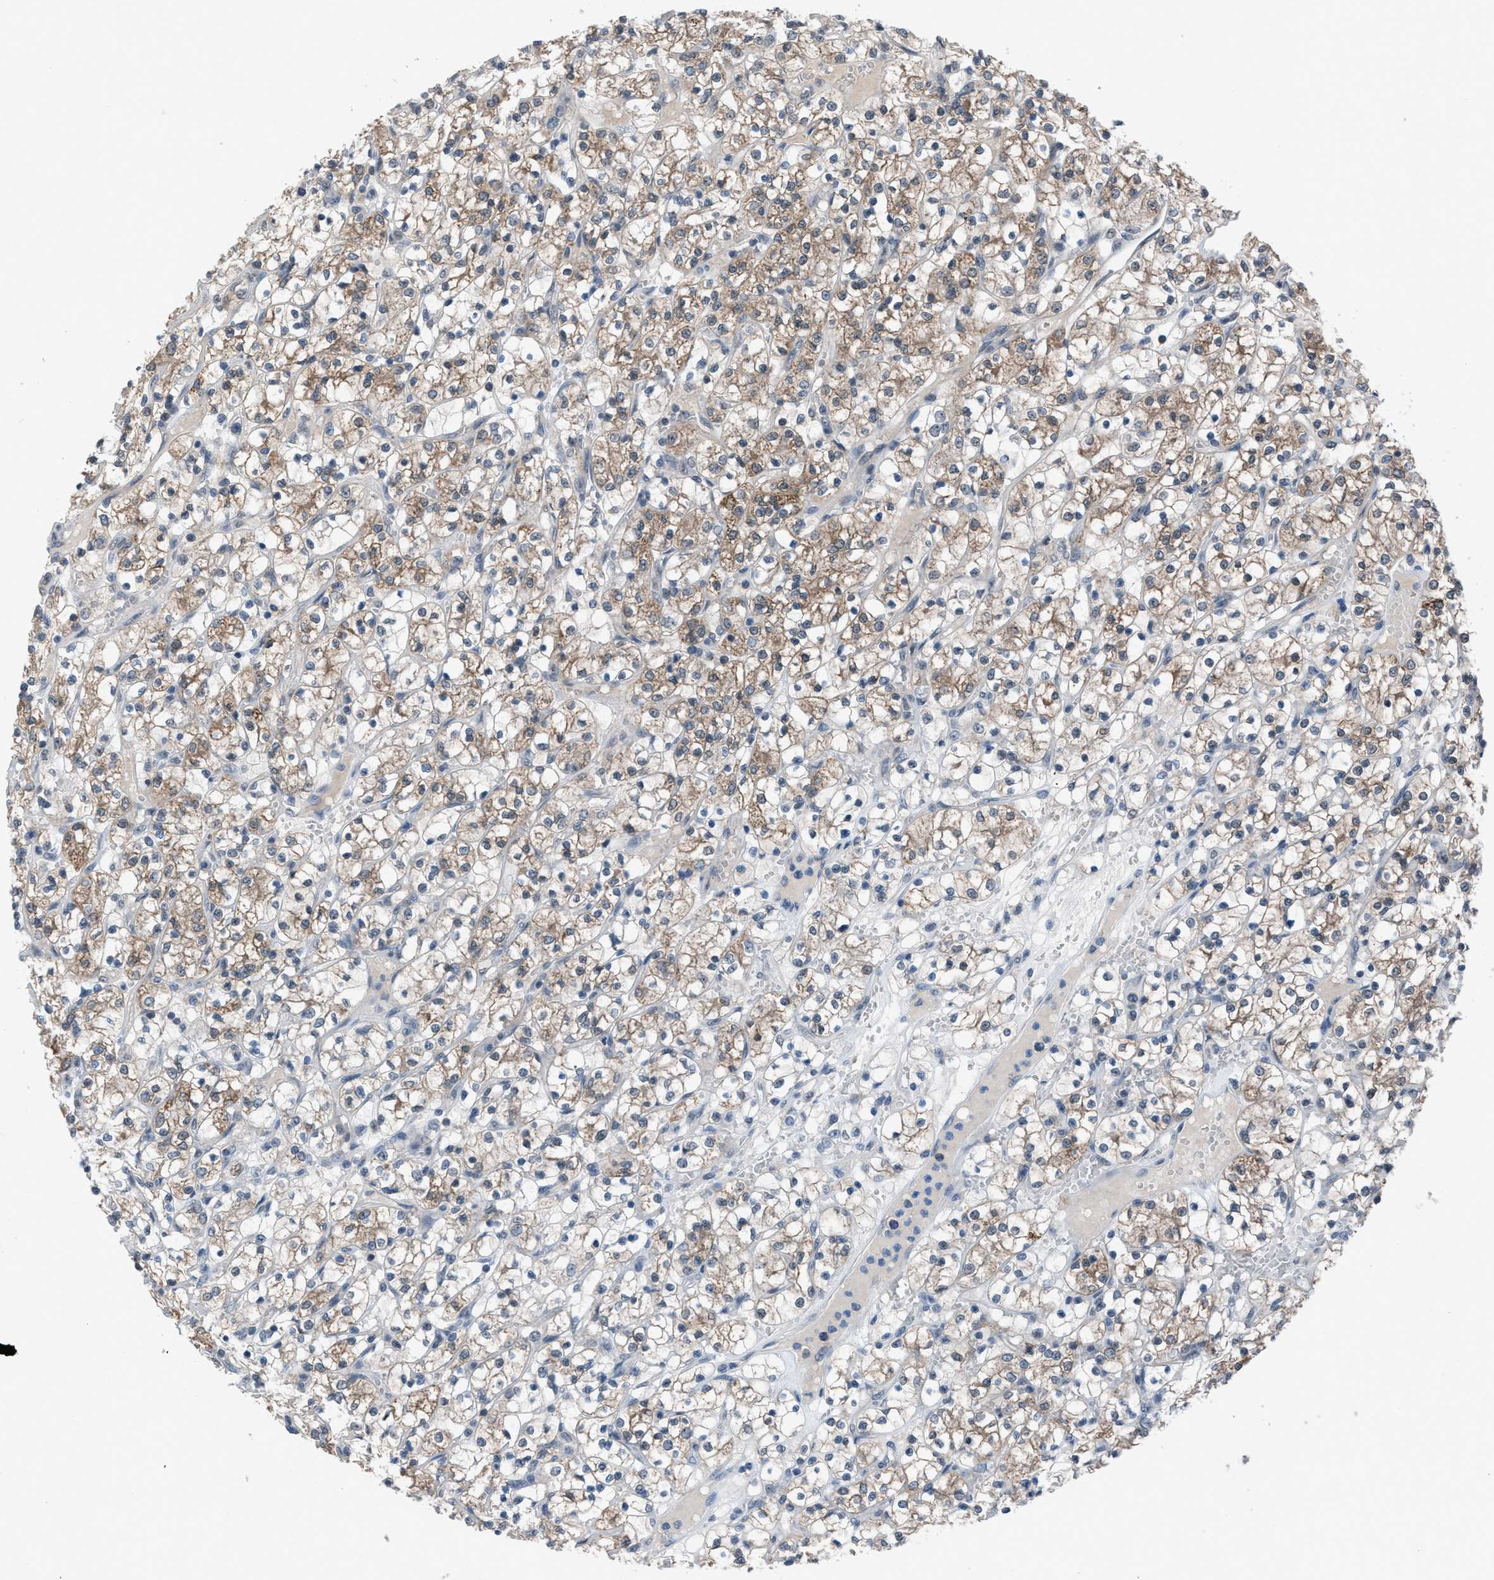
{"staining": {"intensity": "moderate", "quantity": ">75%", "location": "cytoplasmic/membranous"}, "tissue": "renal cancer", "cell_type": "Tumor cells", "image_type": "cancer", "snomed": [{"axis": "morphology", "description": "Adenocarcinoma, NOS"}, {"axis": "topography", "description": "Kidney"}], "caption": "Immunohistochemistry (IHC) staining of adenocarcinoma (renal), which demonstrates medium levels of moderate cytoplasmic/membranous expression in approximately >75% of tumor cells indicating moderate cytoplasmic/membranous protein positivity. The staining was performed using DAB (3,3'-diaminobenzidine) (brown) for protein detection and nuclei were counterstained in hematoxylin (blue).", "gene": "ANAPC11", "patient": {"sex": "female", "age": 69}}